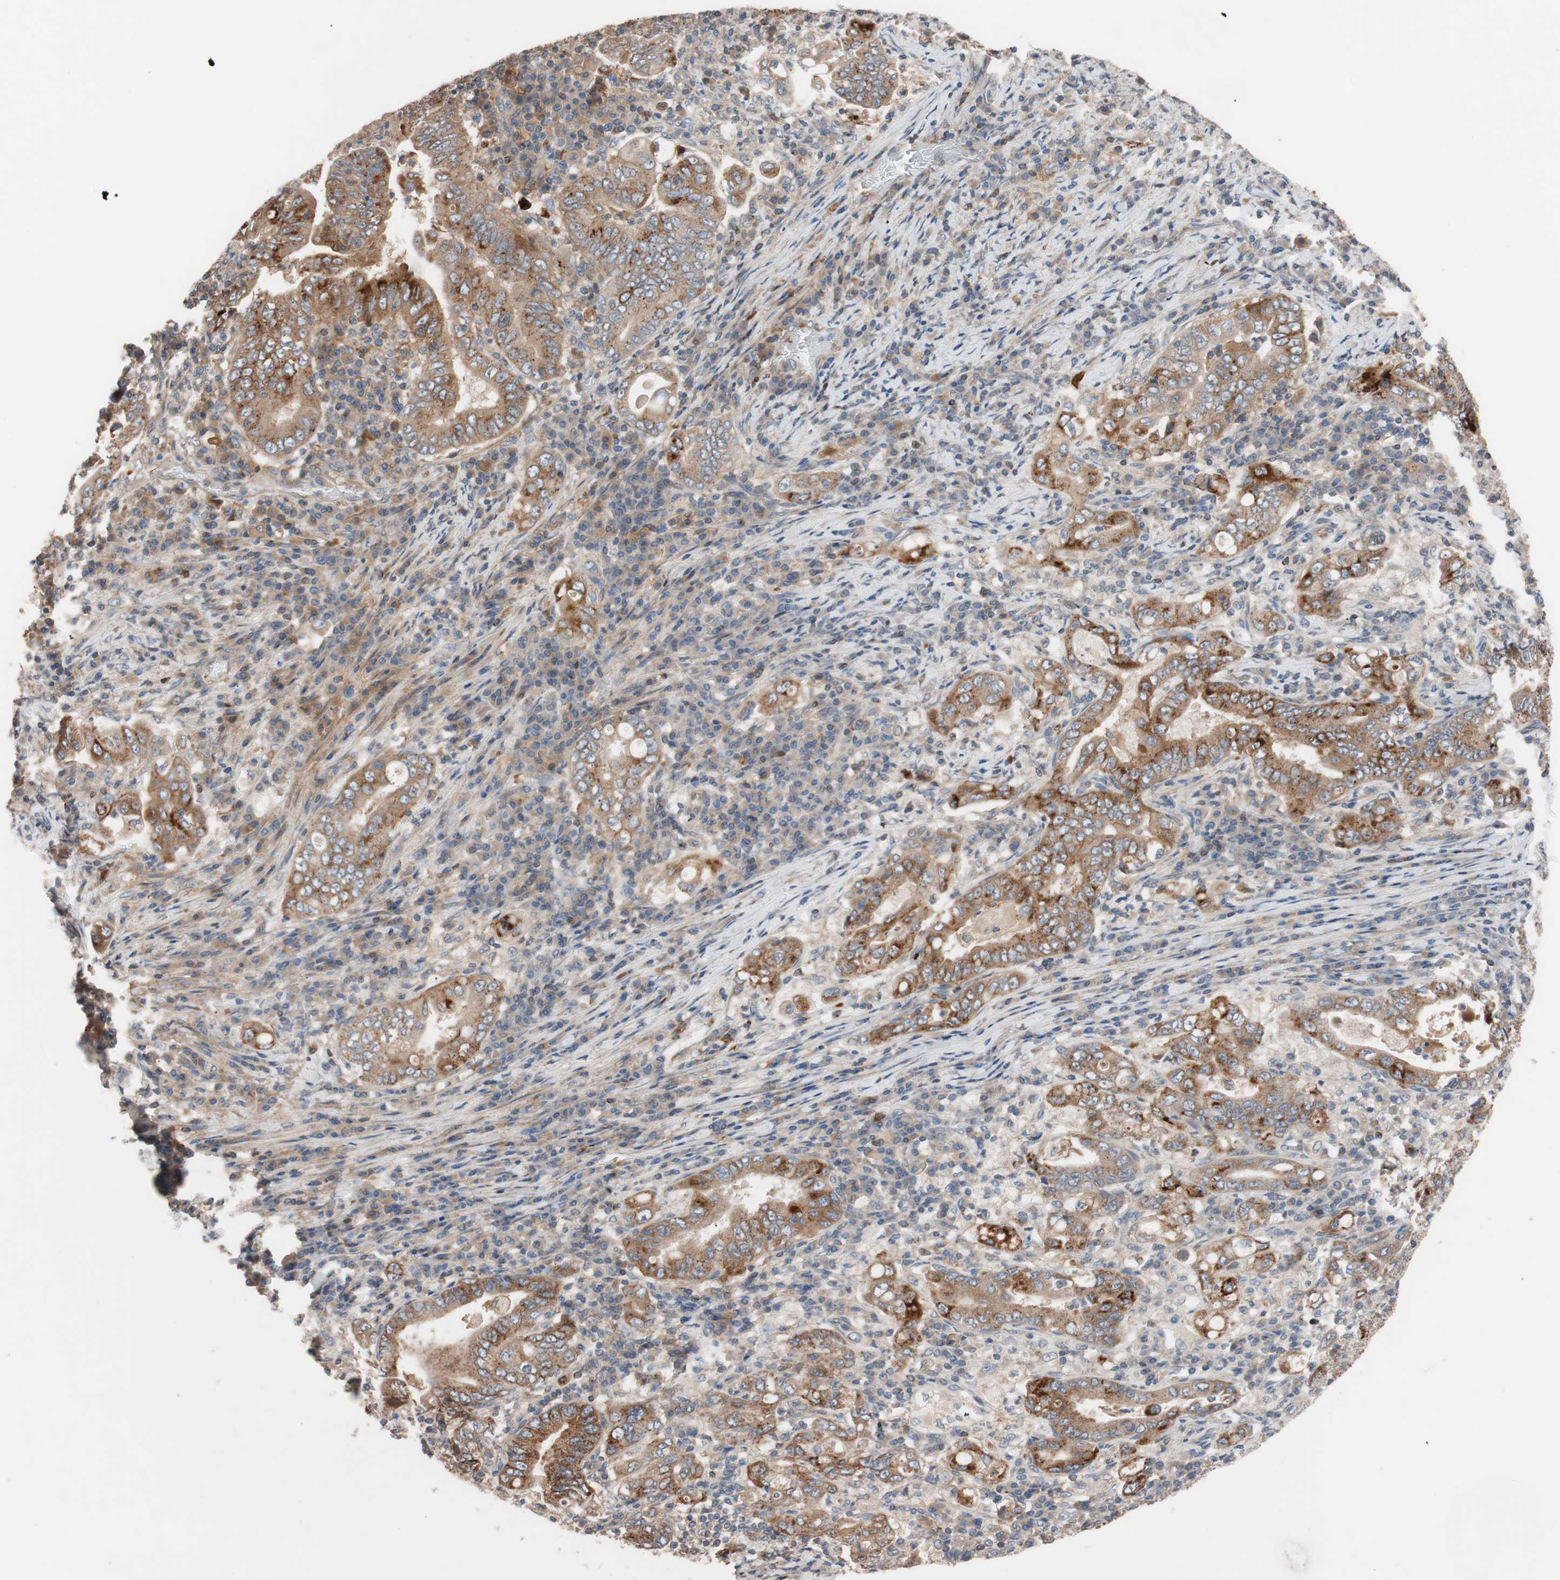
{"staining": {"intensity": "strong", "quantity": ">75%", "location": "cytoplasmic/membranous"}, "tissue": "stomach cancer", "cell_type": "Tumor cells", "image_type": "cancer", "snomed": [{"axis": "morphology", "description": "Normal tissue, NOS"}, {"axis": "morphology", "description": "Adenocarcinoma, NOS"}, {"axis": "topography", "description": "Esophagus"}, {"axis": "topography", "description": "Stomach, upper"}, {"axis": "topography", "description": "Peripheral nerve tissue"}], "caption": "Immunohistochemical staining of human stomach cancer reveals strong cytoplasmic/membranous protein positivity in approximately >75% of tumor cells. (Stains: DAB in brown, nuclei in blue, Microscopy: brightfield microscopy at high magnification).", "gene": "SDC4", "patient": {"sex": "male", "age": 62}}